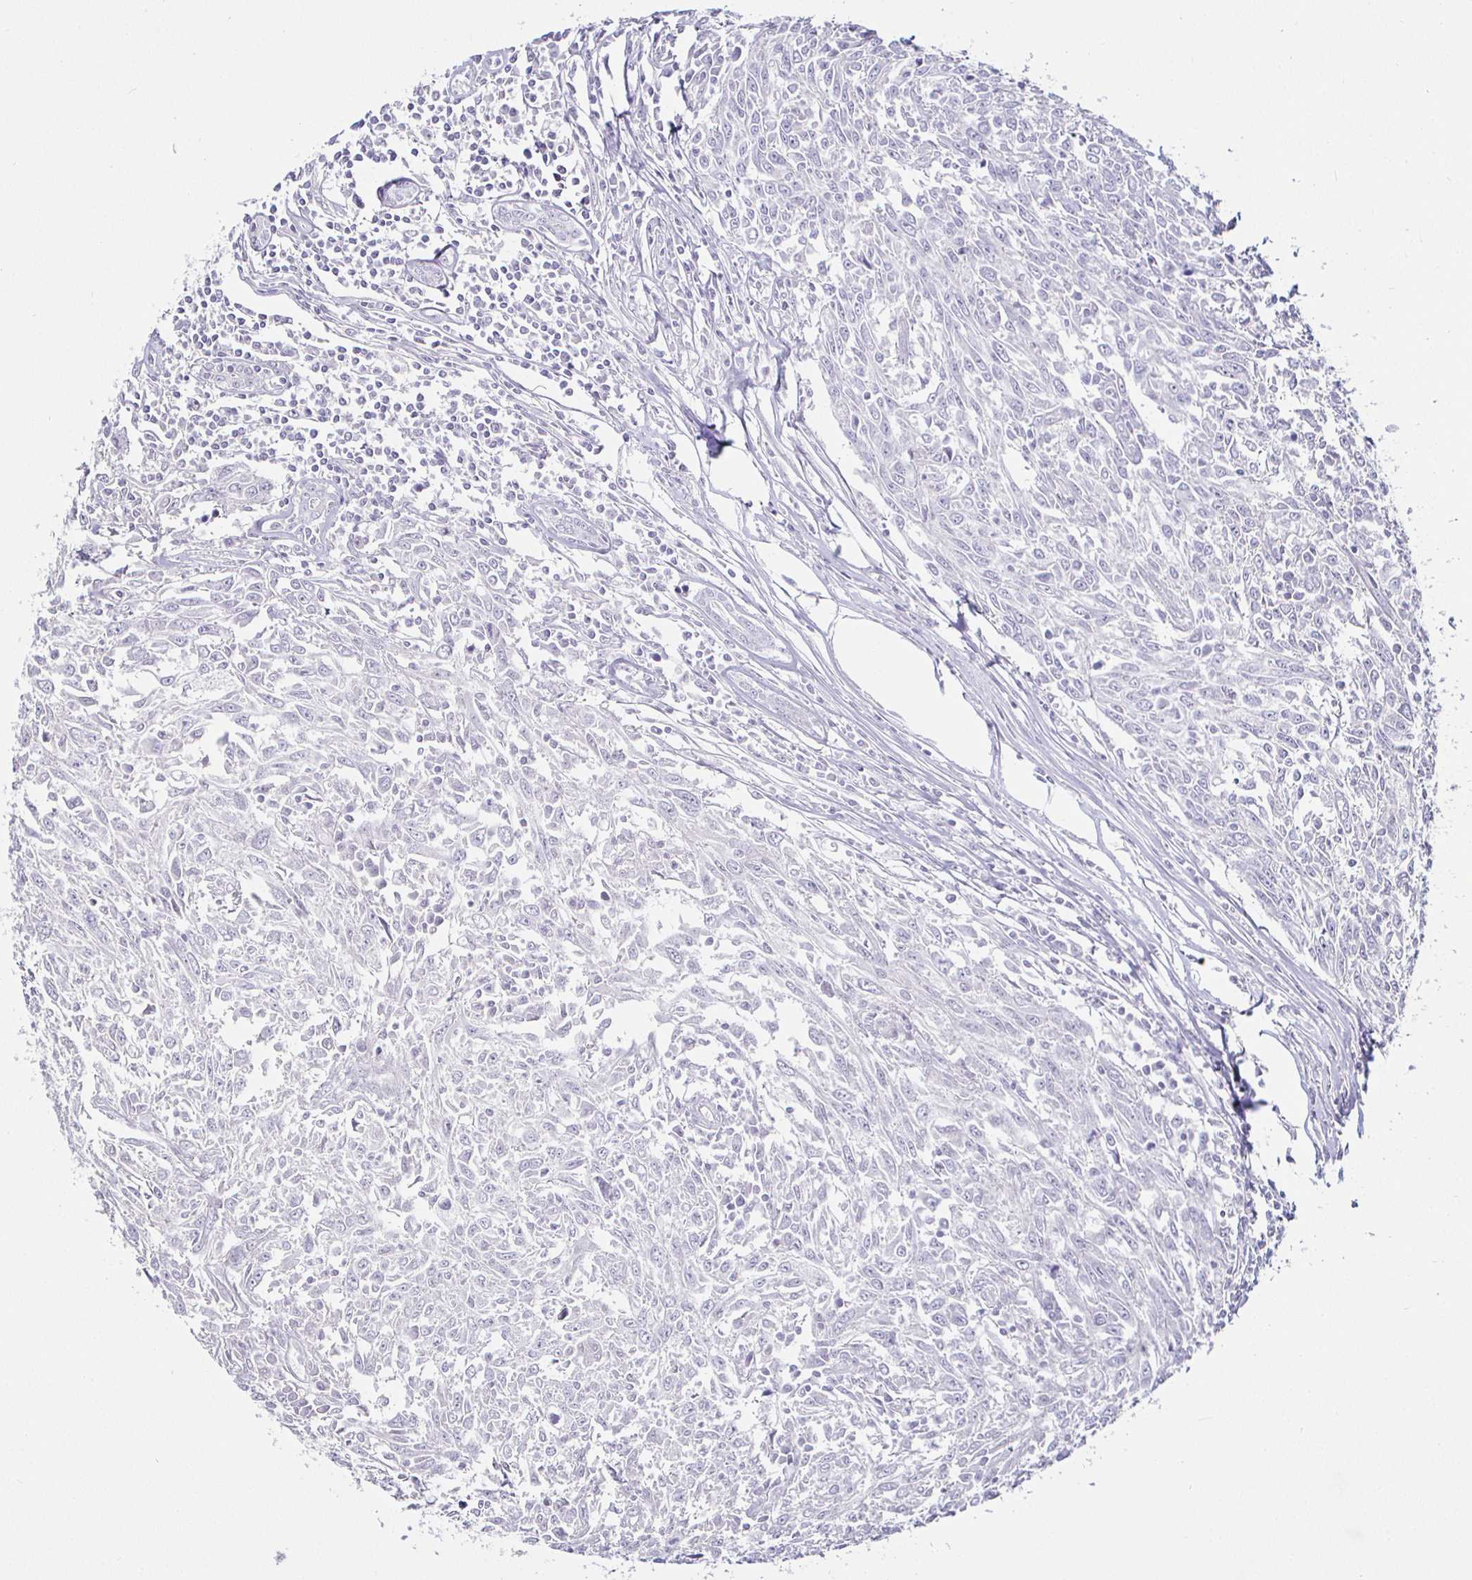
{"staining": {"intensity": "negative", "quantity": "none", "location": "none"}, "tissue": "breast cancer", "cell_type": "Tumor cells", "image_type": "cancer", "snomed": [{"axis": "morphology", "description": "Duct carcinoma"}, {"axis": "topography", "description": "Breast"}], "caption": "Tumor cells are negative for brown protein staining in breast invasive ductal carcinoma.", "gene": "MLH1", "patient": {"sex": "female", "age": 50}}